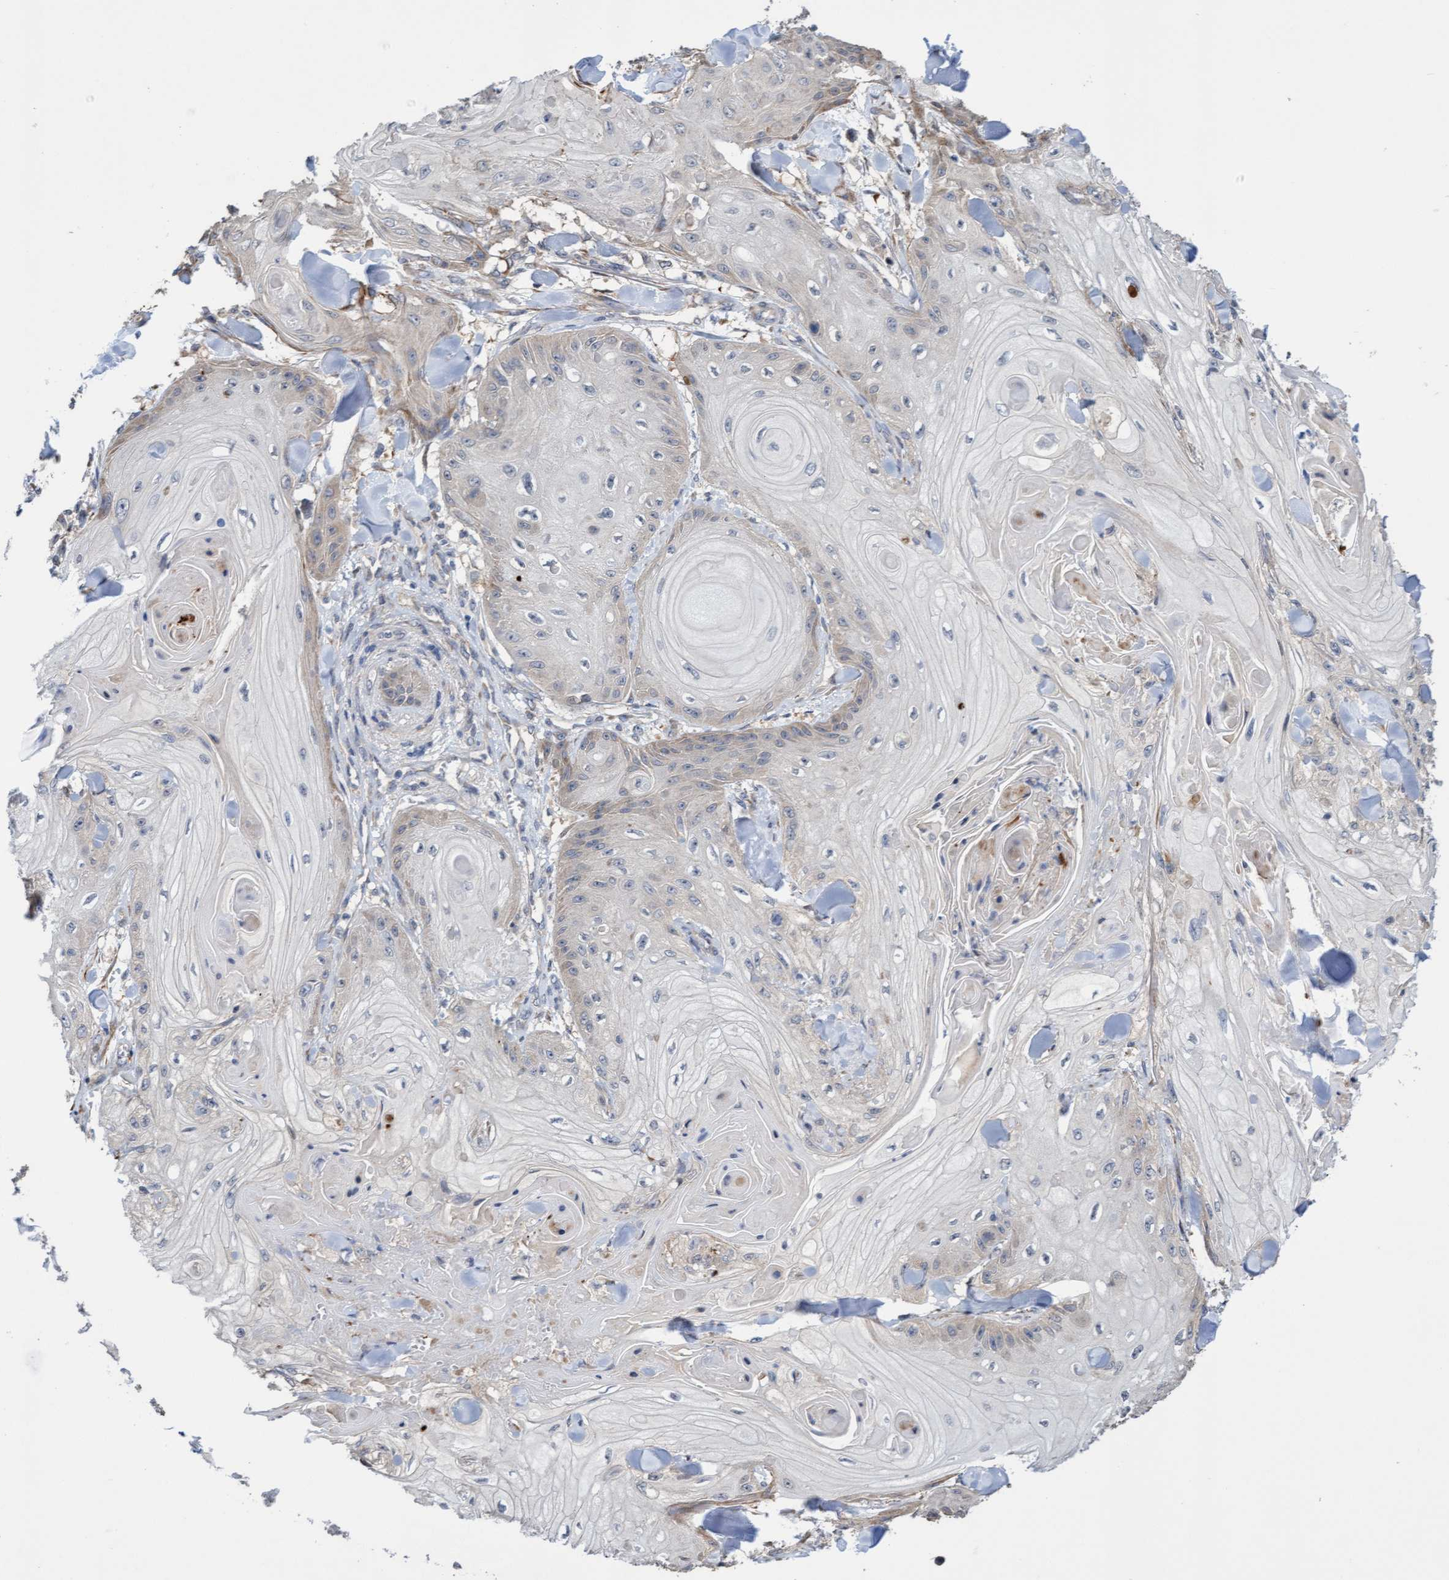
{"staining": {"intensity": "negative", "quantity": "none", "location": "none"}, "tissue": "skin cancer", "cell_type": "Tumor cells", "image_type": "cancer", "snomed": [{"axis": "morphology", "description": "Squamous cell carcinoma, NOS"}, {"axis": "topography", "description": "Skin"}], "caption": "There is no significant positivity in tumor cells of squamous cell carcinoma (skin).", "gene": "ITFG1", "patient": {"sex": "male", "age": 74}}